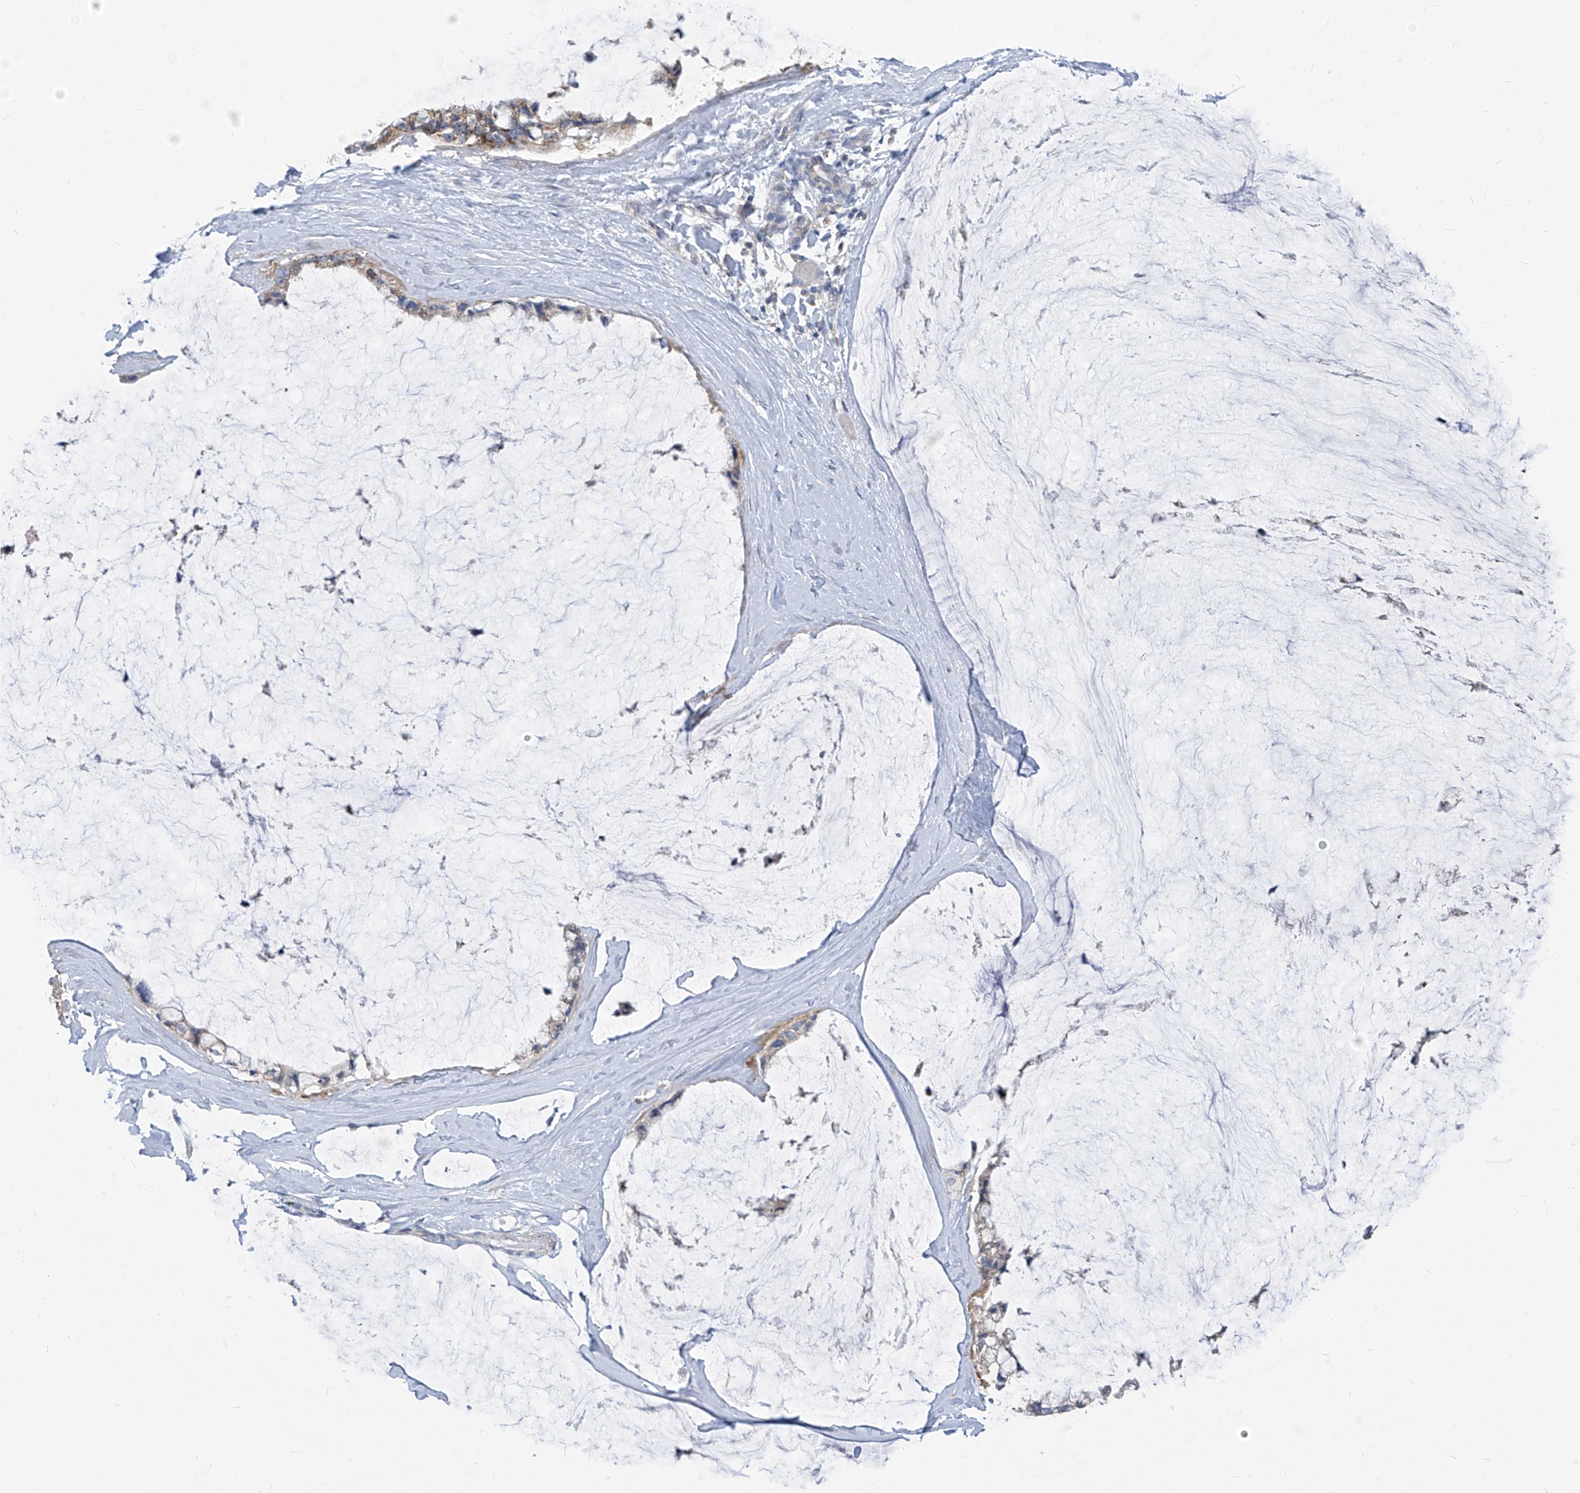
{"staining": {"intensity": "weak", "quantity": ">75%", "location": "cytoplasmic/membranous"}, "tissue": "ovarian cancer", "cell_type": "Tumor cells", "image_type": "cancer", "snomed": [{"axis": "morphology", "description": "Cystadenocarcinoma, mucinous, NOS"}, {"axis": "topography", "description": "Ovary"}], "caption": "Weak cytoplasmic/membranous staining is present in approximately >75% of tumor cells in mucinous cystadenocarcinoma (ovarian). The protein of interest is stained brown, and the nuclei are stained in blue (DAB IHC with brightfield microscopy, high magnification).", "gene": "AGPS", "patient": {"sex": "female", "age": 39}}